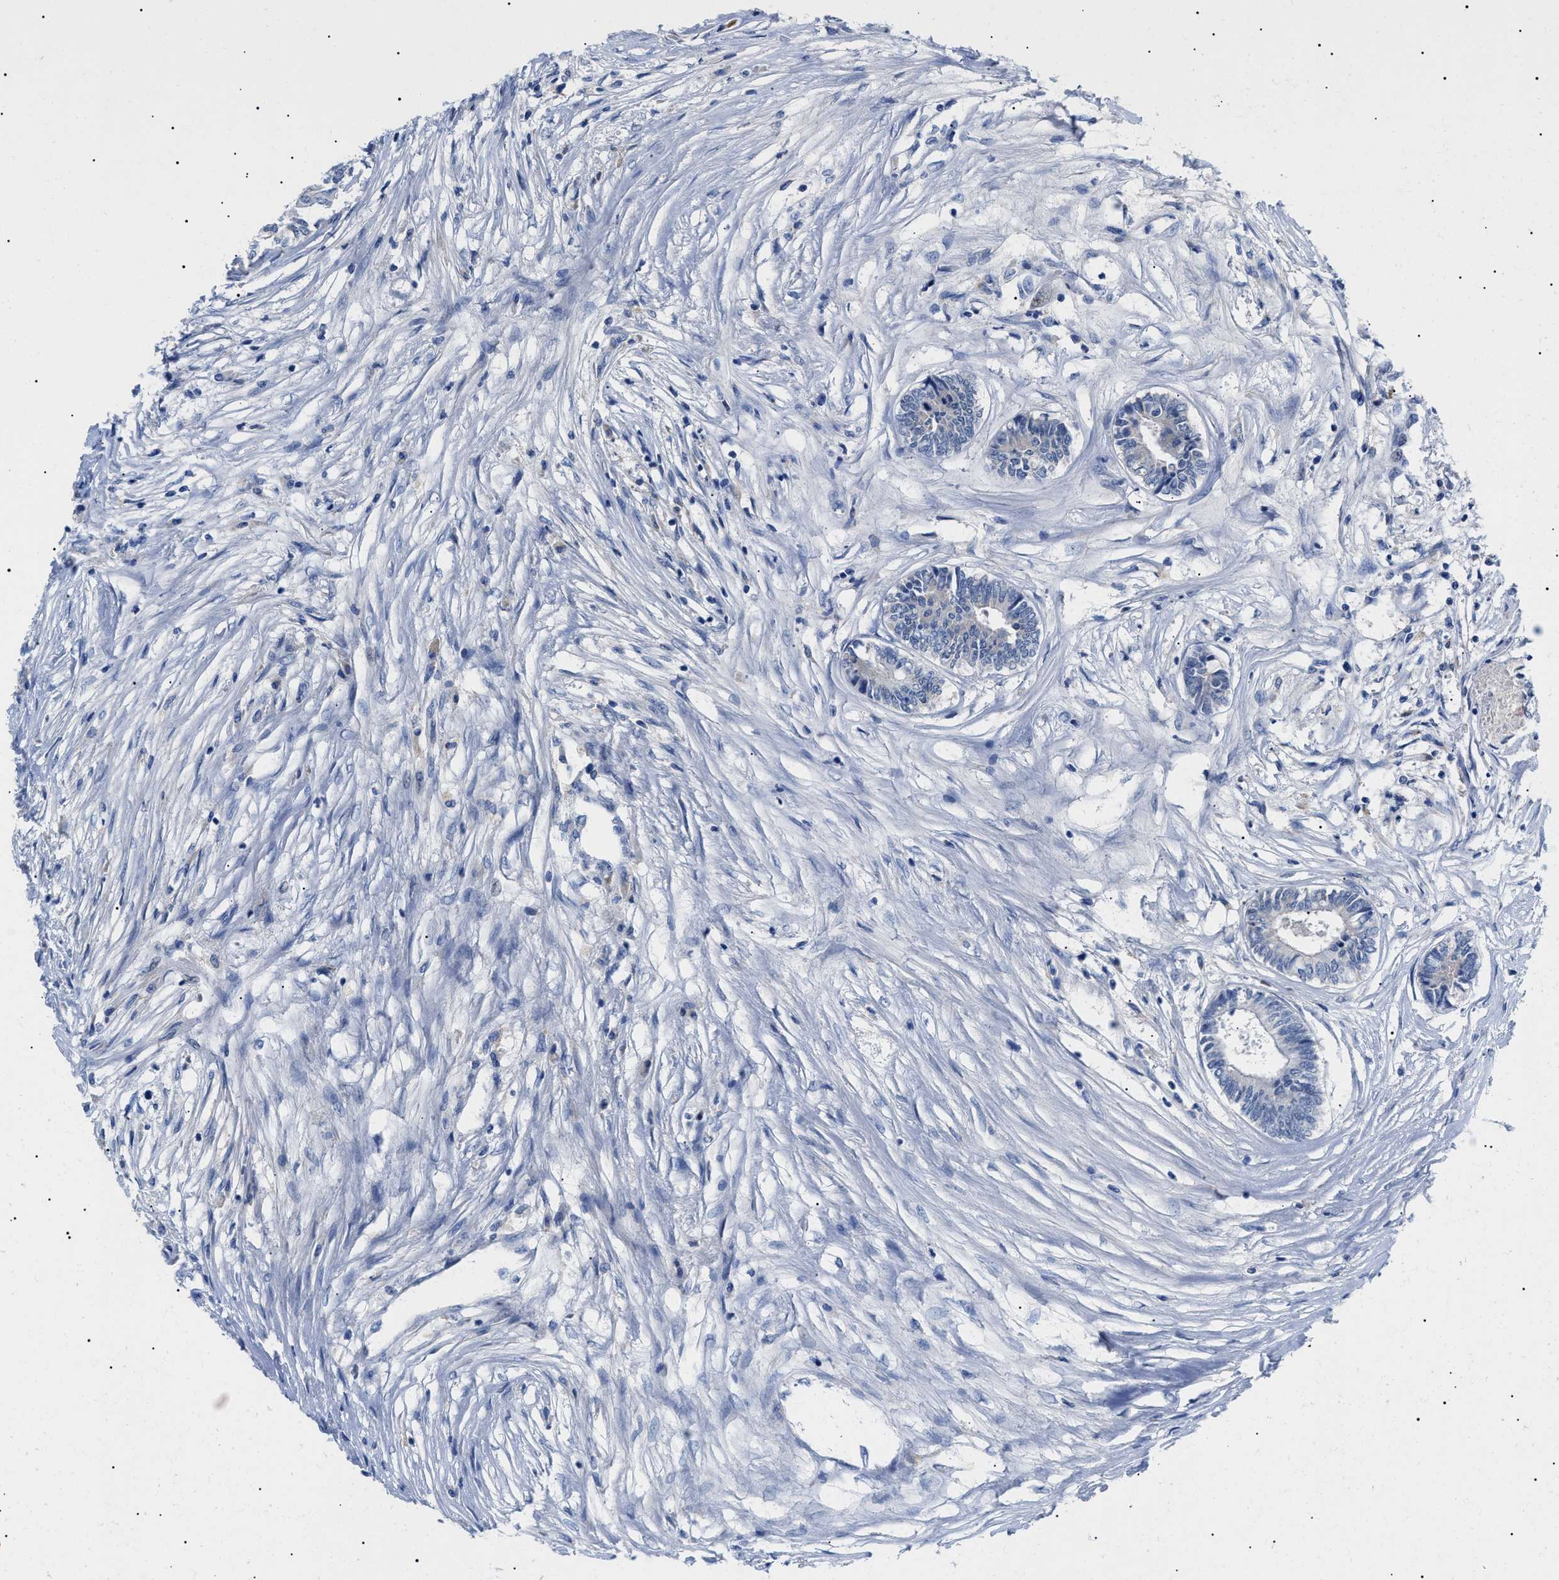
{"staining": {"intensity": "negative", "quantity": "none", "location": "none"}, "tissue": "colorectal cancer", "cell_type": "Tumor cells", "image_type": "cancer", "snomed": [{"axis": "morphology", "description": "Adenocarcinoma, NOS"}, {"axis": "topography", "description": "Rectum"}], "caption": "Human colorectal adenocarcinoma stained for a protein using IHC shows no positivity in tumor cells.", "gene": "ACKR1", "patient": {"sex": "male", "age": 63}}